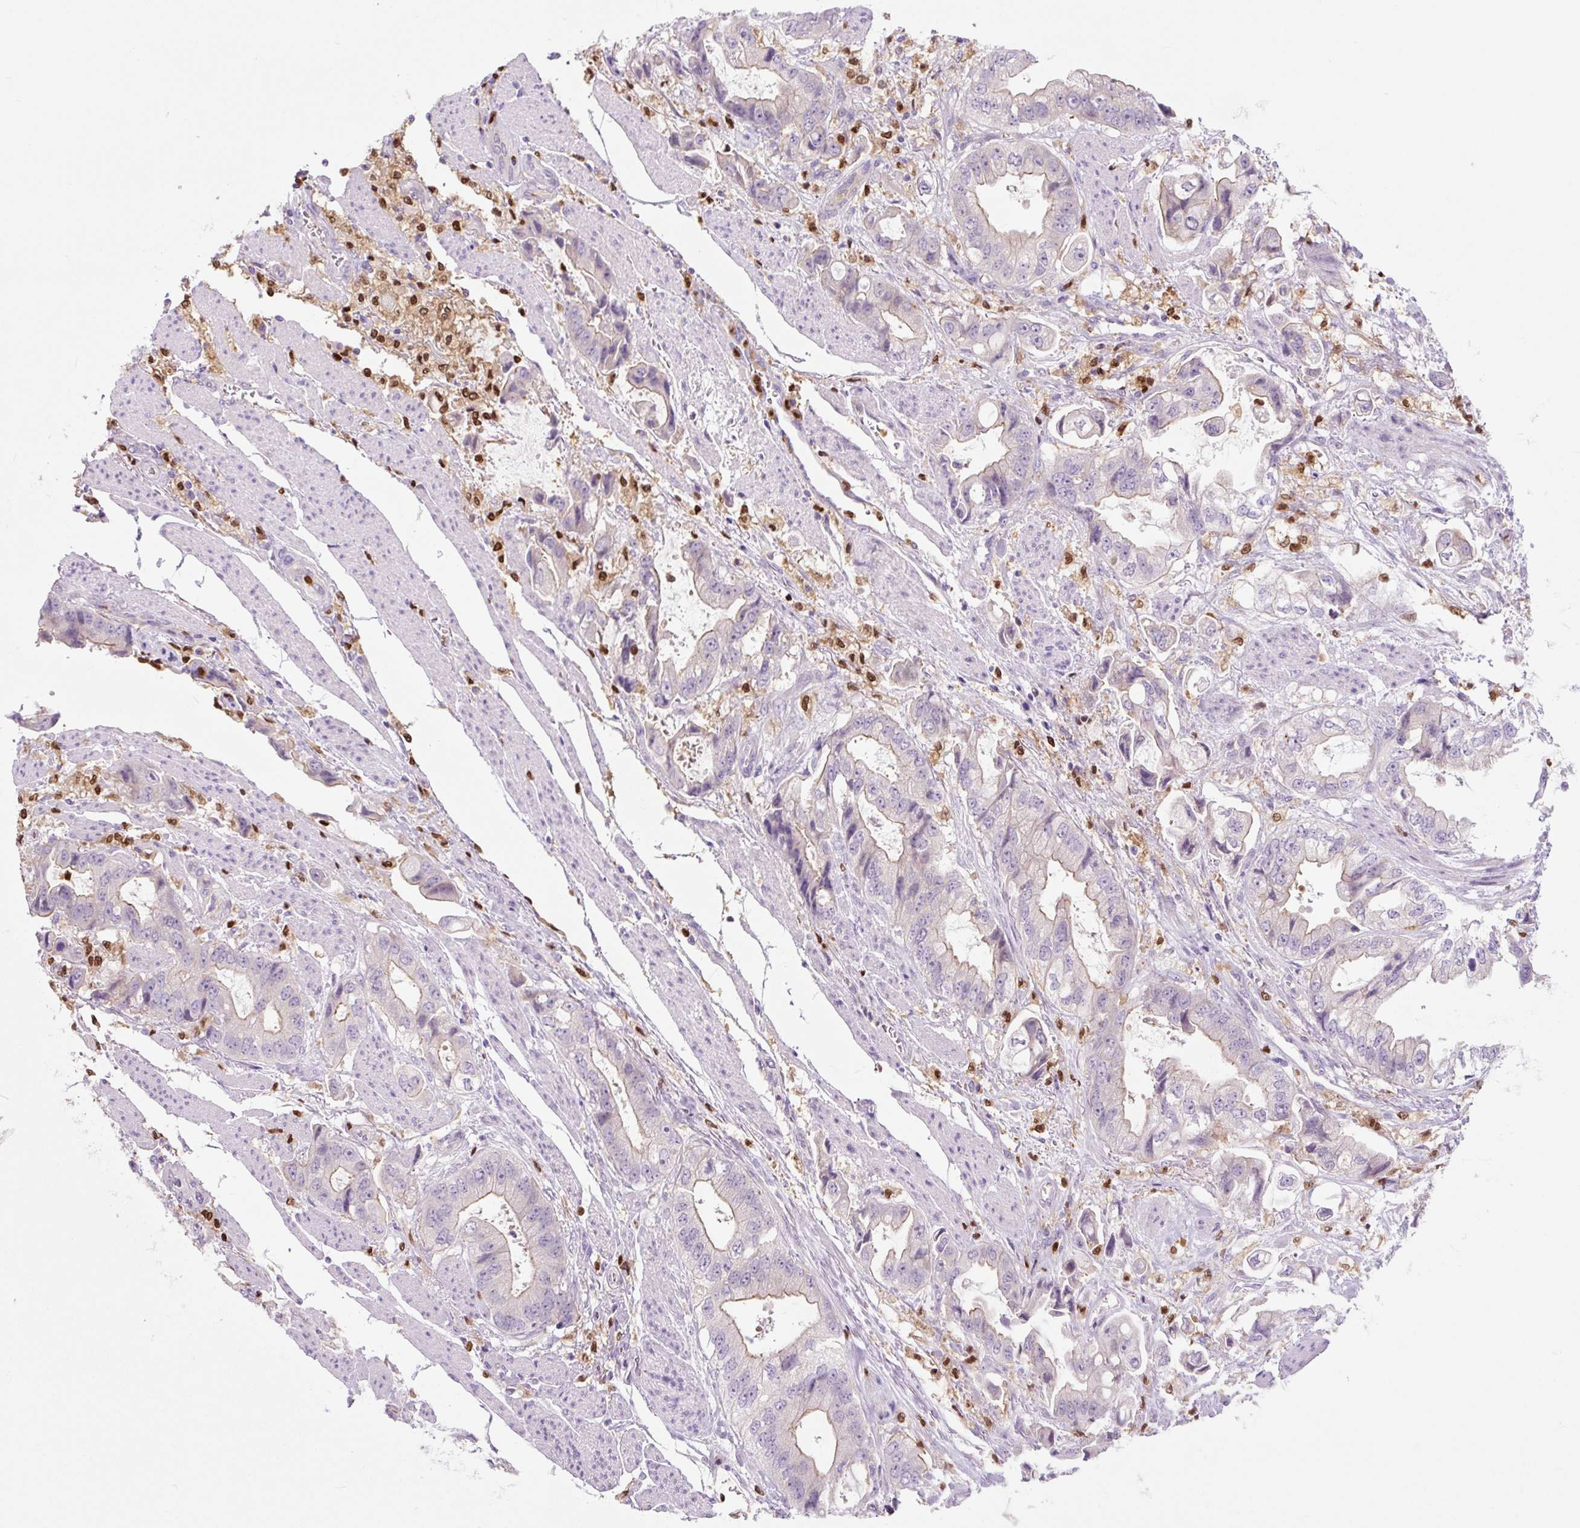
{"staining": {"intensity": "negative", "quantity": "none", "location": "none"}, "tissue": "stomach cancer", "cell_type": "Tumor cells", "image_type": "cancer", "snomed": [{"axis": "morphology", "description": "Adenocarcinoma, NOS"}, {"axis": "topography", "description": "Stomach"}], "caption": "IHC micrograph of neoplastic tissue: stomach cancer (adenocarcinoma) stained with DAB reveals no significant protein staining in tumor cells.", "gene": "SPI1", "patient": {"sex": "male", "age": 62}}